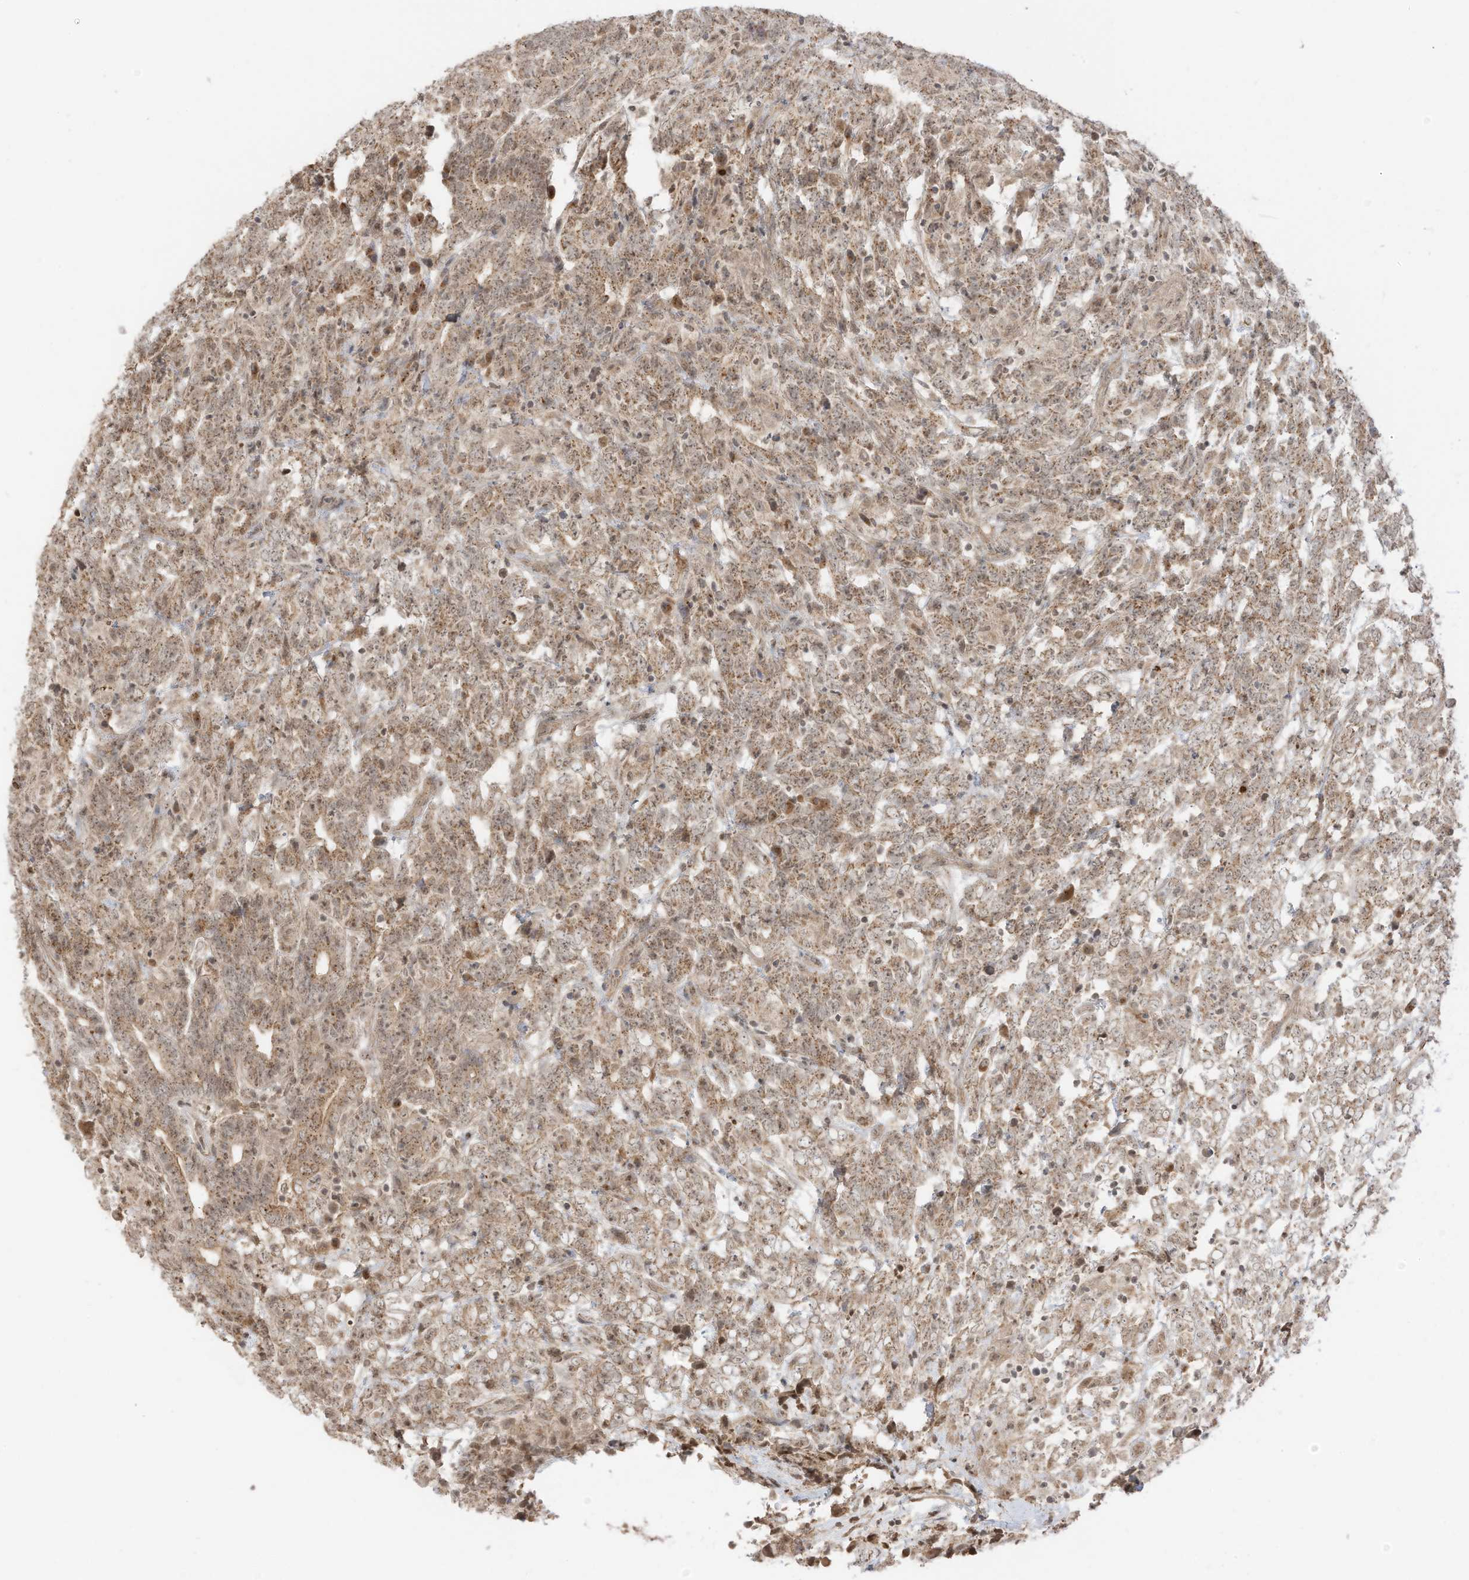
{"staining": {"intensity": "moderate", "quantity": "25%-75%", "location": "cytoplasmic/membranous"}, "tissue": "testis cancer", "cell_type": "Tumor cells", "image_type": "cancer", "snomed": [{"axis": "morphology", "description": "Carcinoma, Embryonal, NOS"}, {"axis": "topography", "description": "Testis"}], "caption": "Brown immunohistochemical staining in testis embryonal carcinoma reveals moderate cytoplasmic/membranous expression in approximately 25%-75% of tumor cells. The staining is performed using DAB brown chromogen to label protein expression. The nuclei are counter-stained blue using hematoxylin.", "gene": "N4BP3", "patient": {"sex": "male", "age": 26}}